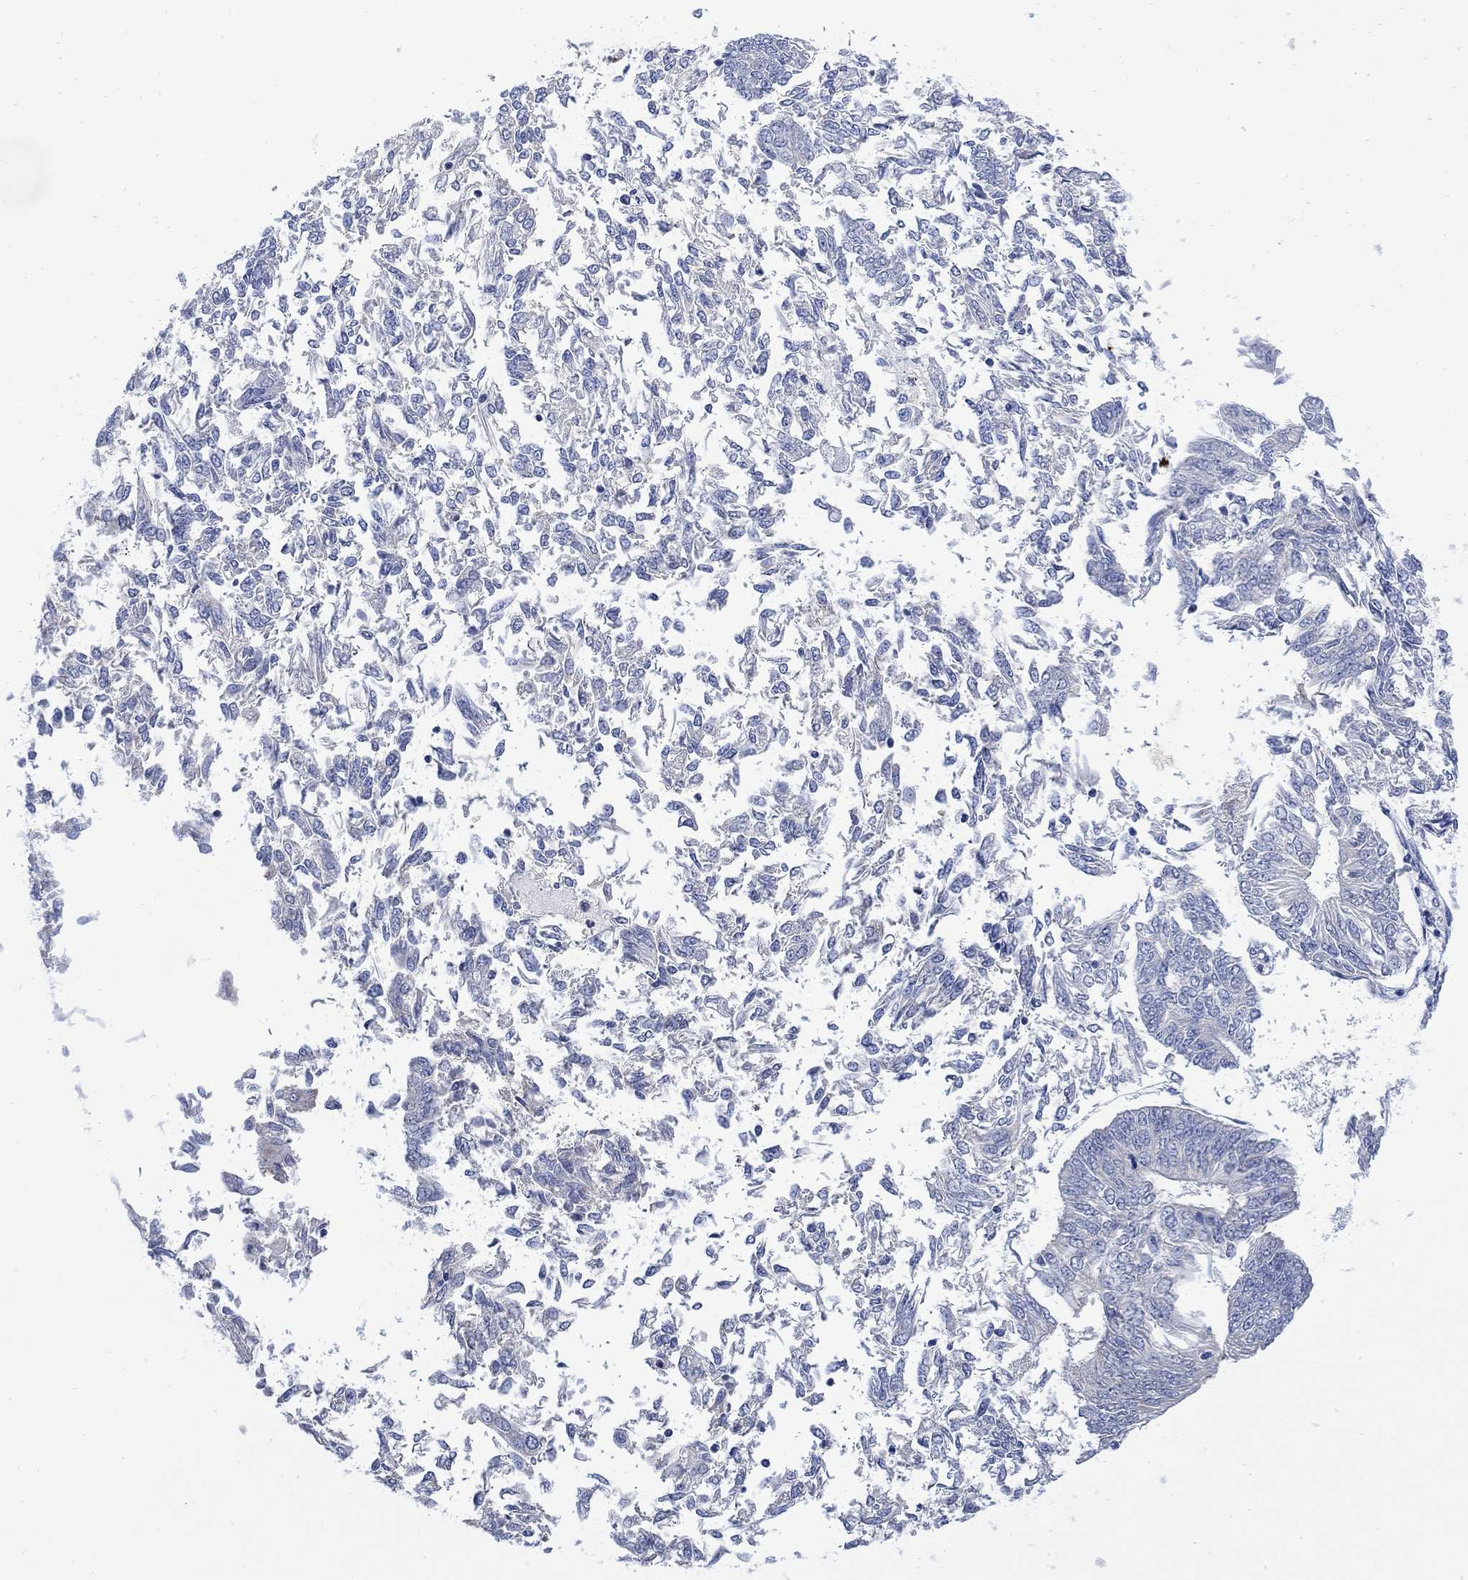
{"staining": {"intensity": "negative", "quantity": "none", "location": "none"}, "tissue": "endometrial cancer", "cell_type": "Tumor cells", "image_type": "cancer", "snomed": [{"axis": "morphology", "description": "Adenocarcinoma, NOS"}, {"axis": "topography", "description": "Endometrium"}], "caption": "The immunohistochemistry micrograph has no significant staining in tumor cells of endometrial cancer tissue.", "gene": "FBP2", "patient": {"sex": "female", "age": 58}}